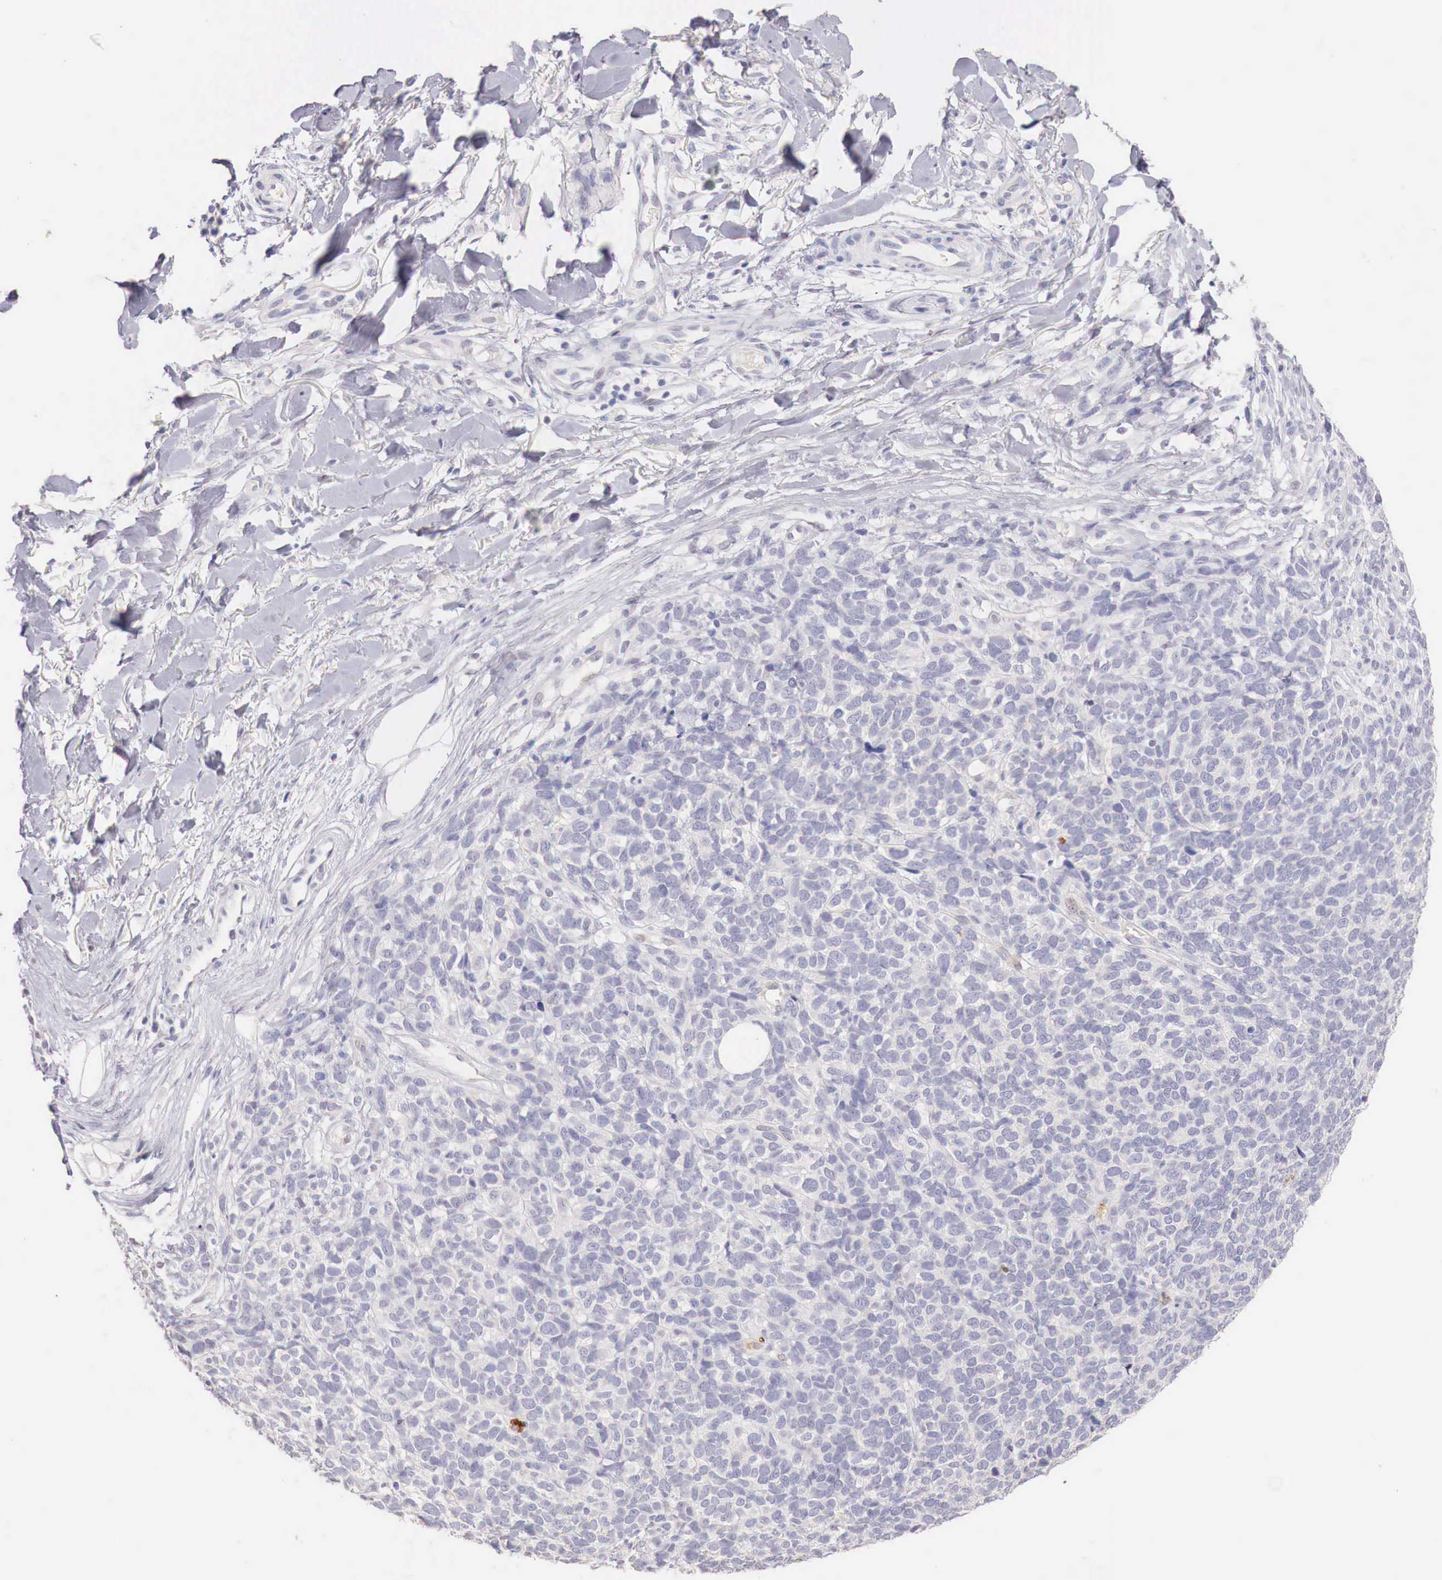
{"staining": {"intensity": "negative", "quantity": "none", "location": "none"}, "tissue": "melanoma", "cell_type": "Tumor cells", "image_type": "cancer", "snomed": [{"axis": "morphology", "description": "Malignant melanoma, NOS"}, {"axis": "topography", "description": "Skin"}], "caption": "Histopathology image shows no significant protein staining in tumor cells of malignant melanoma.", "gene": "ITIH6", "patient": {"sex": "female", "age": 85}}